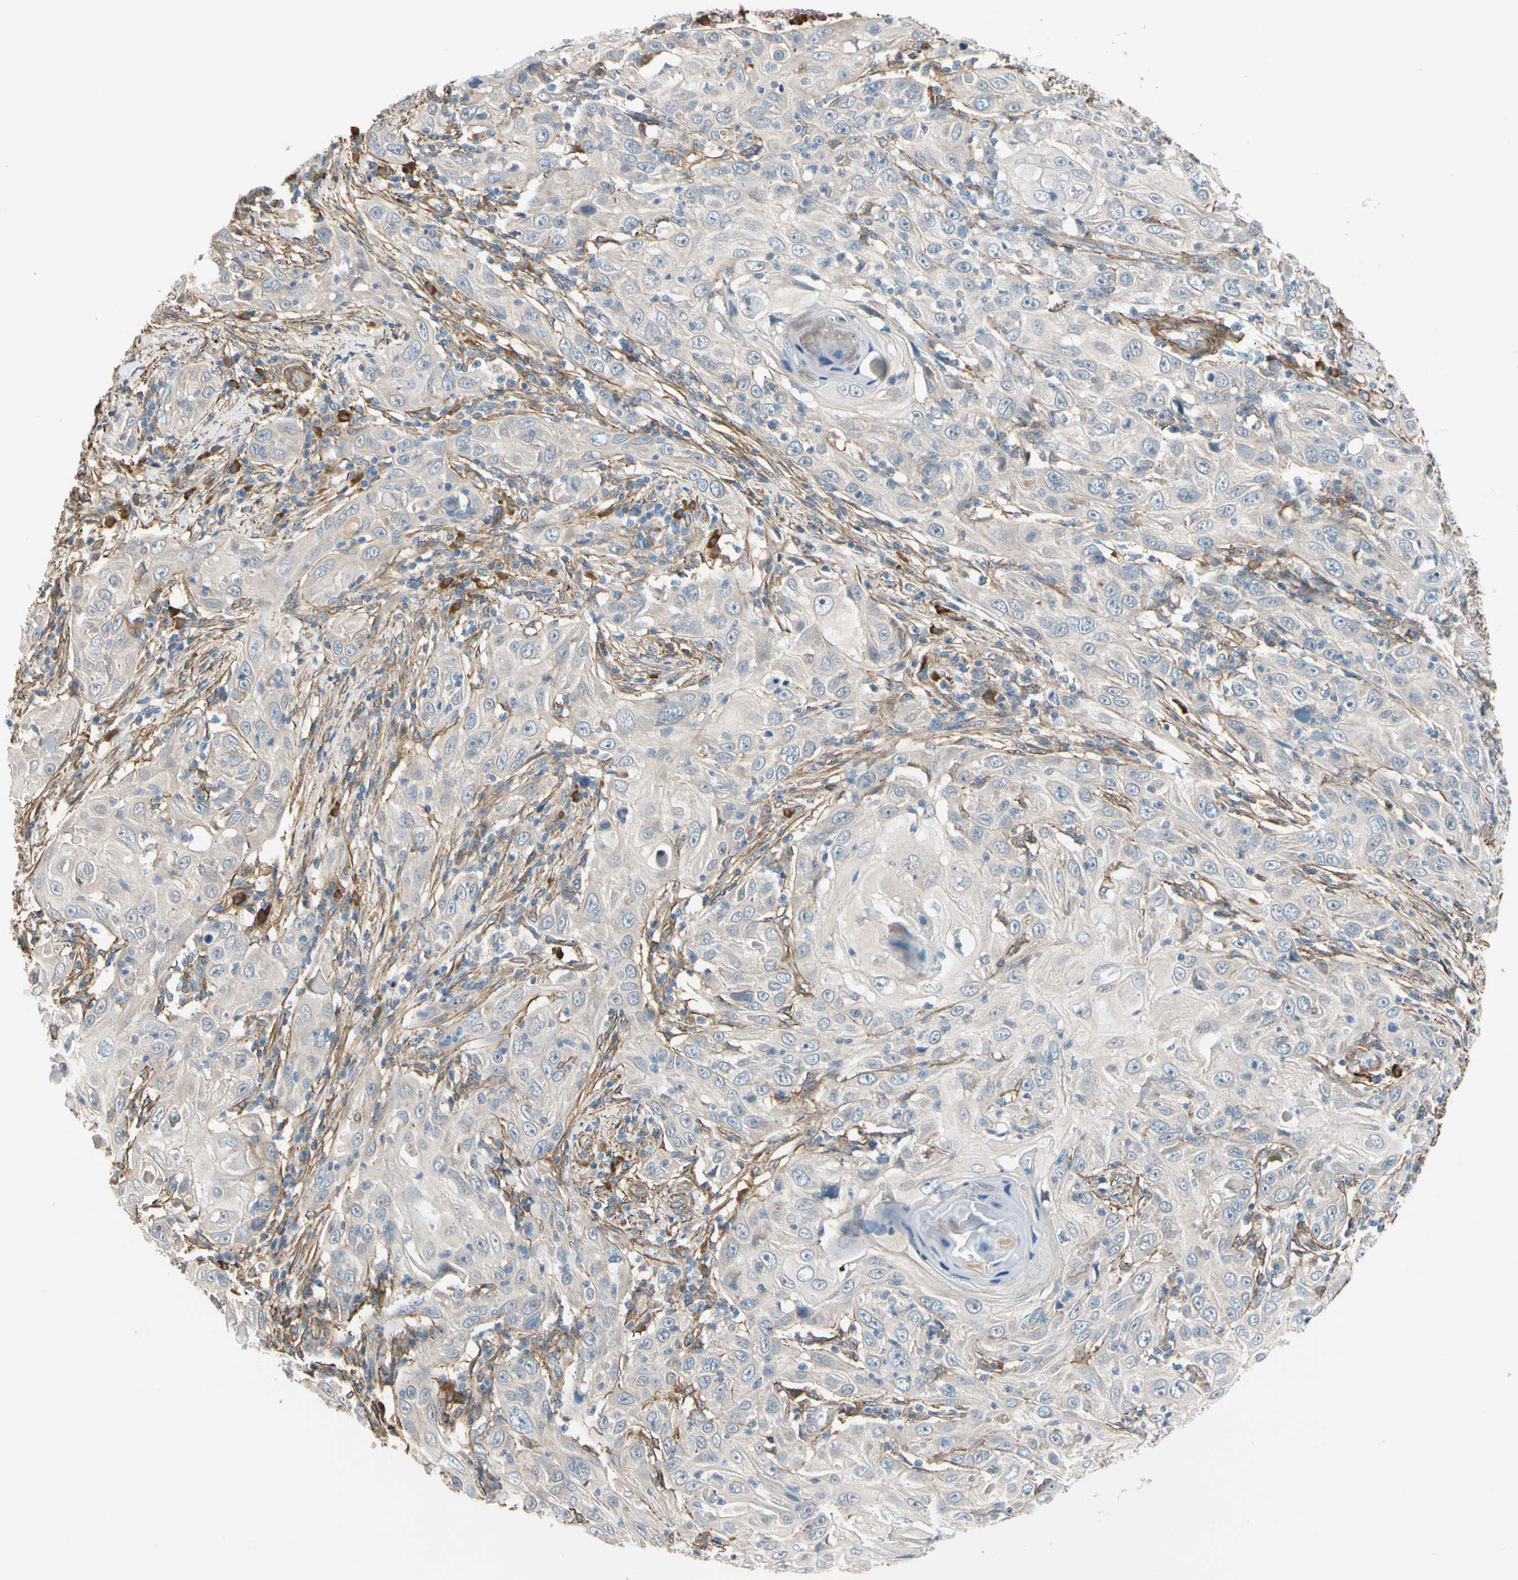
{"staining": {"intensity": "weak", "quantity": "<25%", "location": "cytoplasmic/membranous"}, "tissue": "skin cancer", "cell_type": "Tumor cells", "image_type": "cancer", "snomed": [{"axis": "morphology", "description": "Squamous cell carcinoma, NOS"}, {"axis": "topography", "description": "Skin"}], "caption": "DAB immunohistochemical staining of skin squamous cell carcinoma displays no significant expression in tumor cells.", "gene": "LIMK2", "patient": {"sex": "female", "age": 88}}